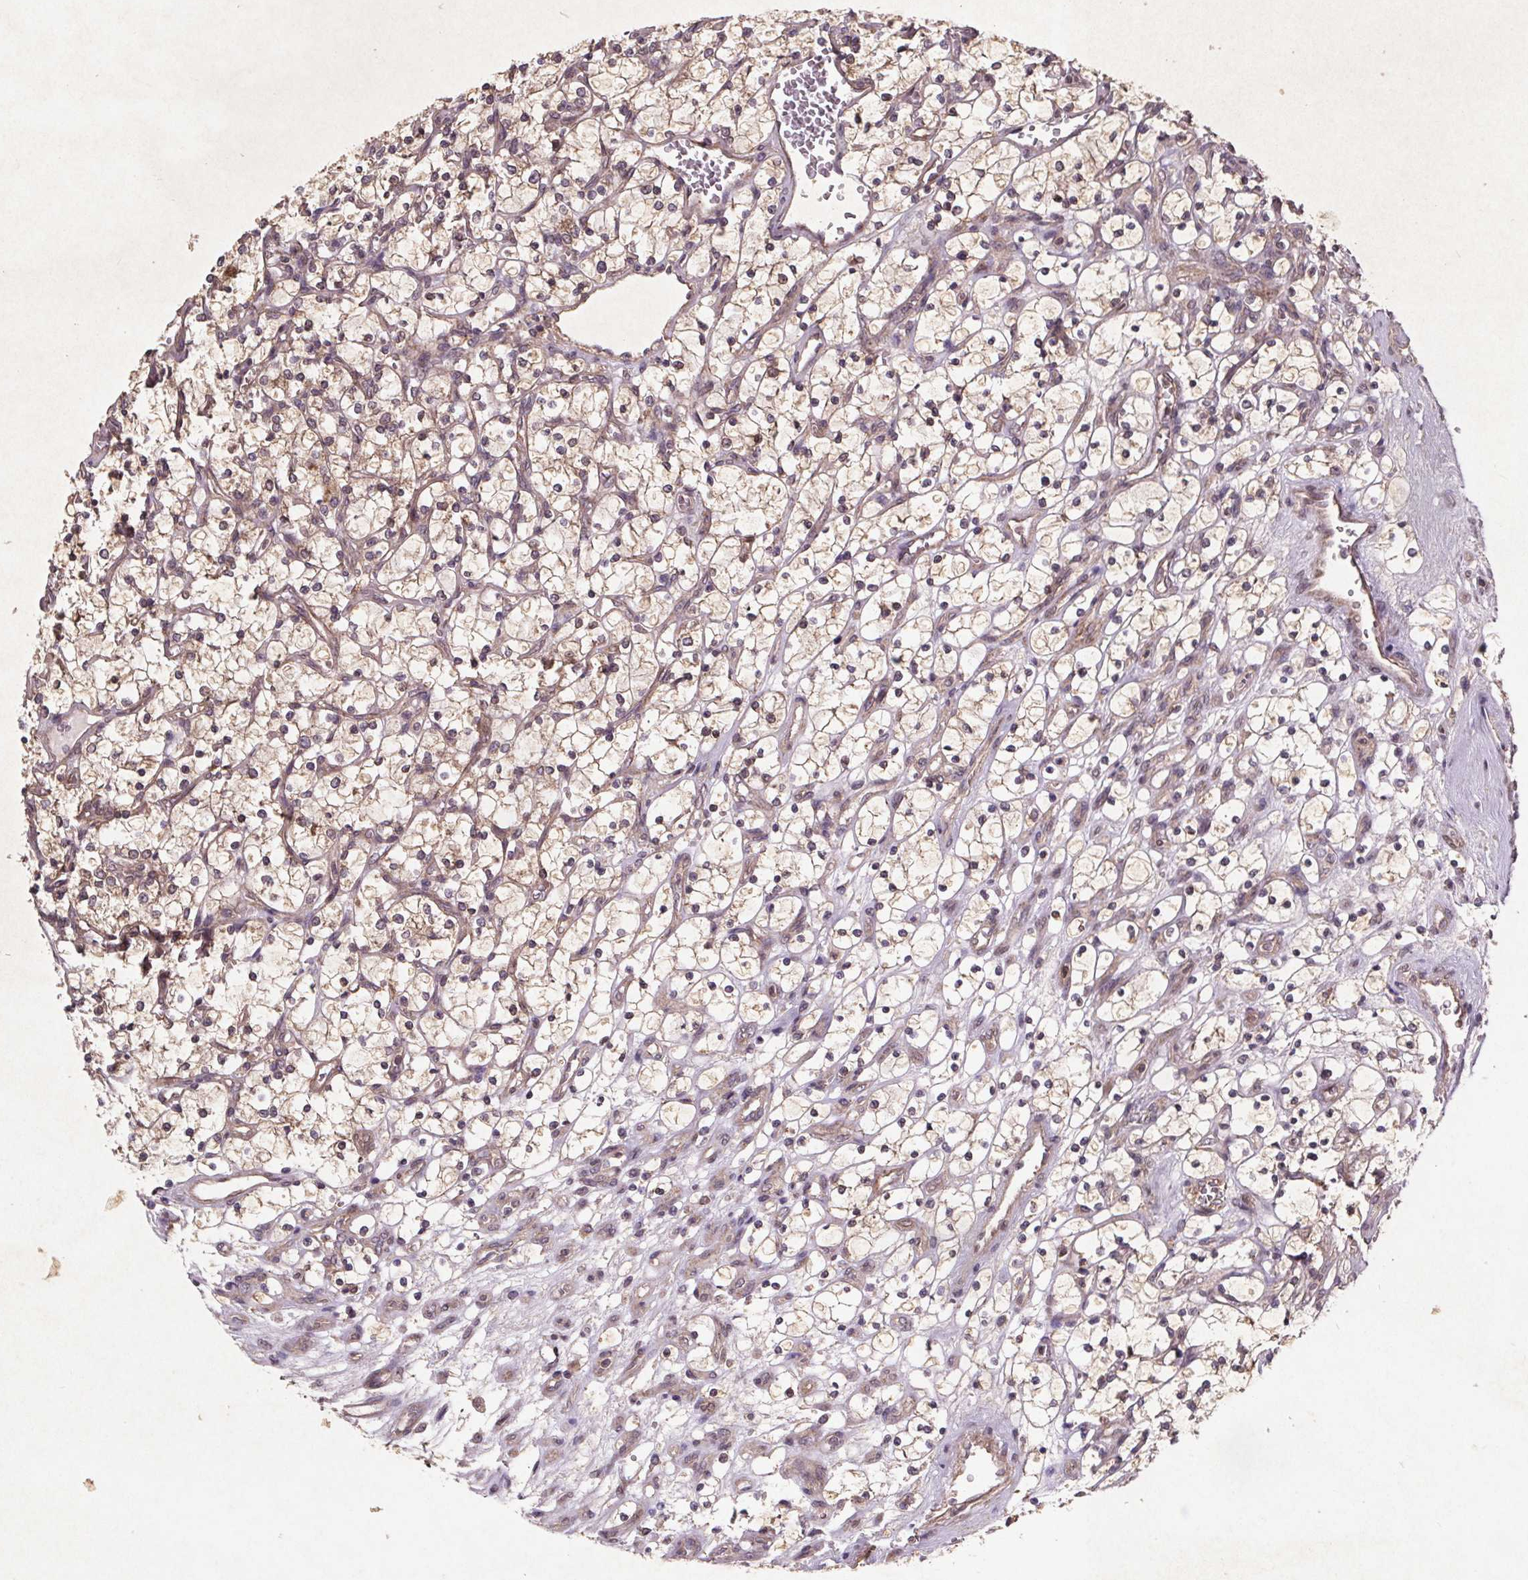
{"staining": {"intensity": "negative", "quantity": "none", "location": "none"}, "tissue": "renal cancer", "cell_type": "Tumor cells", "image_type": "cancer", "snomed": [{"axis": "morphology", "description": "Adenocarcinoma, NOS"}, {"axis": "topography", "description": "Kidney"}], "caption": "This is an immunohistochemistry photomicrograph of human renal cancer. There is no positivity in tumor cells.", "gene": "STRN3", "patient": {"sex": "female", "age": 69}}